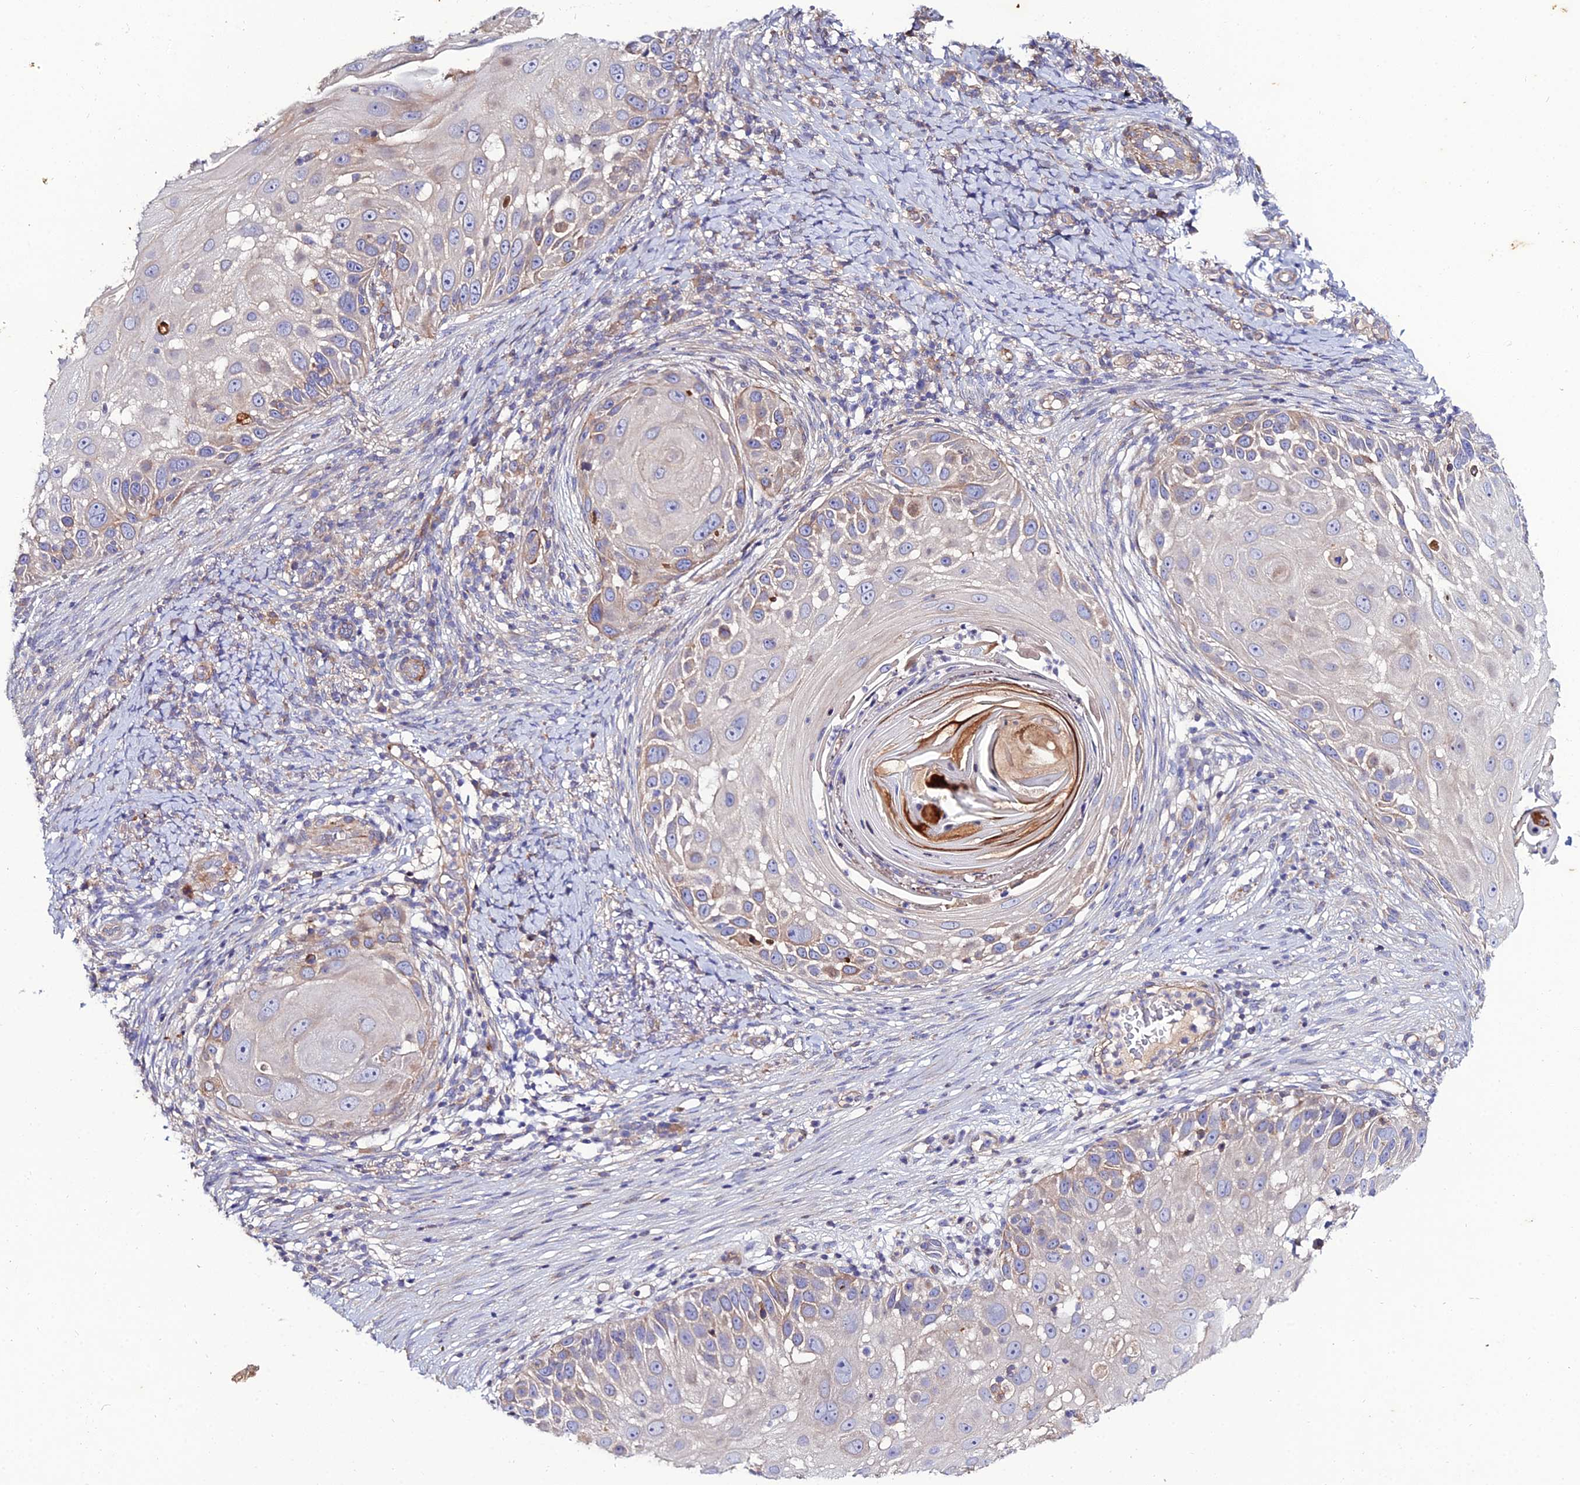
{"staining": {"intensity": "weak", "quantity": "25%-75%", "location": "cytoplasmic/membranous"}, "tissue": "skin cancer", "cell_type": "Tumor cells", "image_type": "cancer", "snomed": [{"axis": "morphology", "description": "Squamous cell carcinoma, NOS"}, {"axis": "topography", "description": "Skin"}], "caption": "Protein analysis of squamous cell carcinoma (skin) tissue exhibits weak cytoplasmic/membranous expression in about 25%-75% of tumor cells.", "gene": "ARL6IP1", "patient": {"sex": "female", "age": 44}}